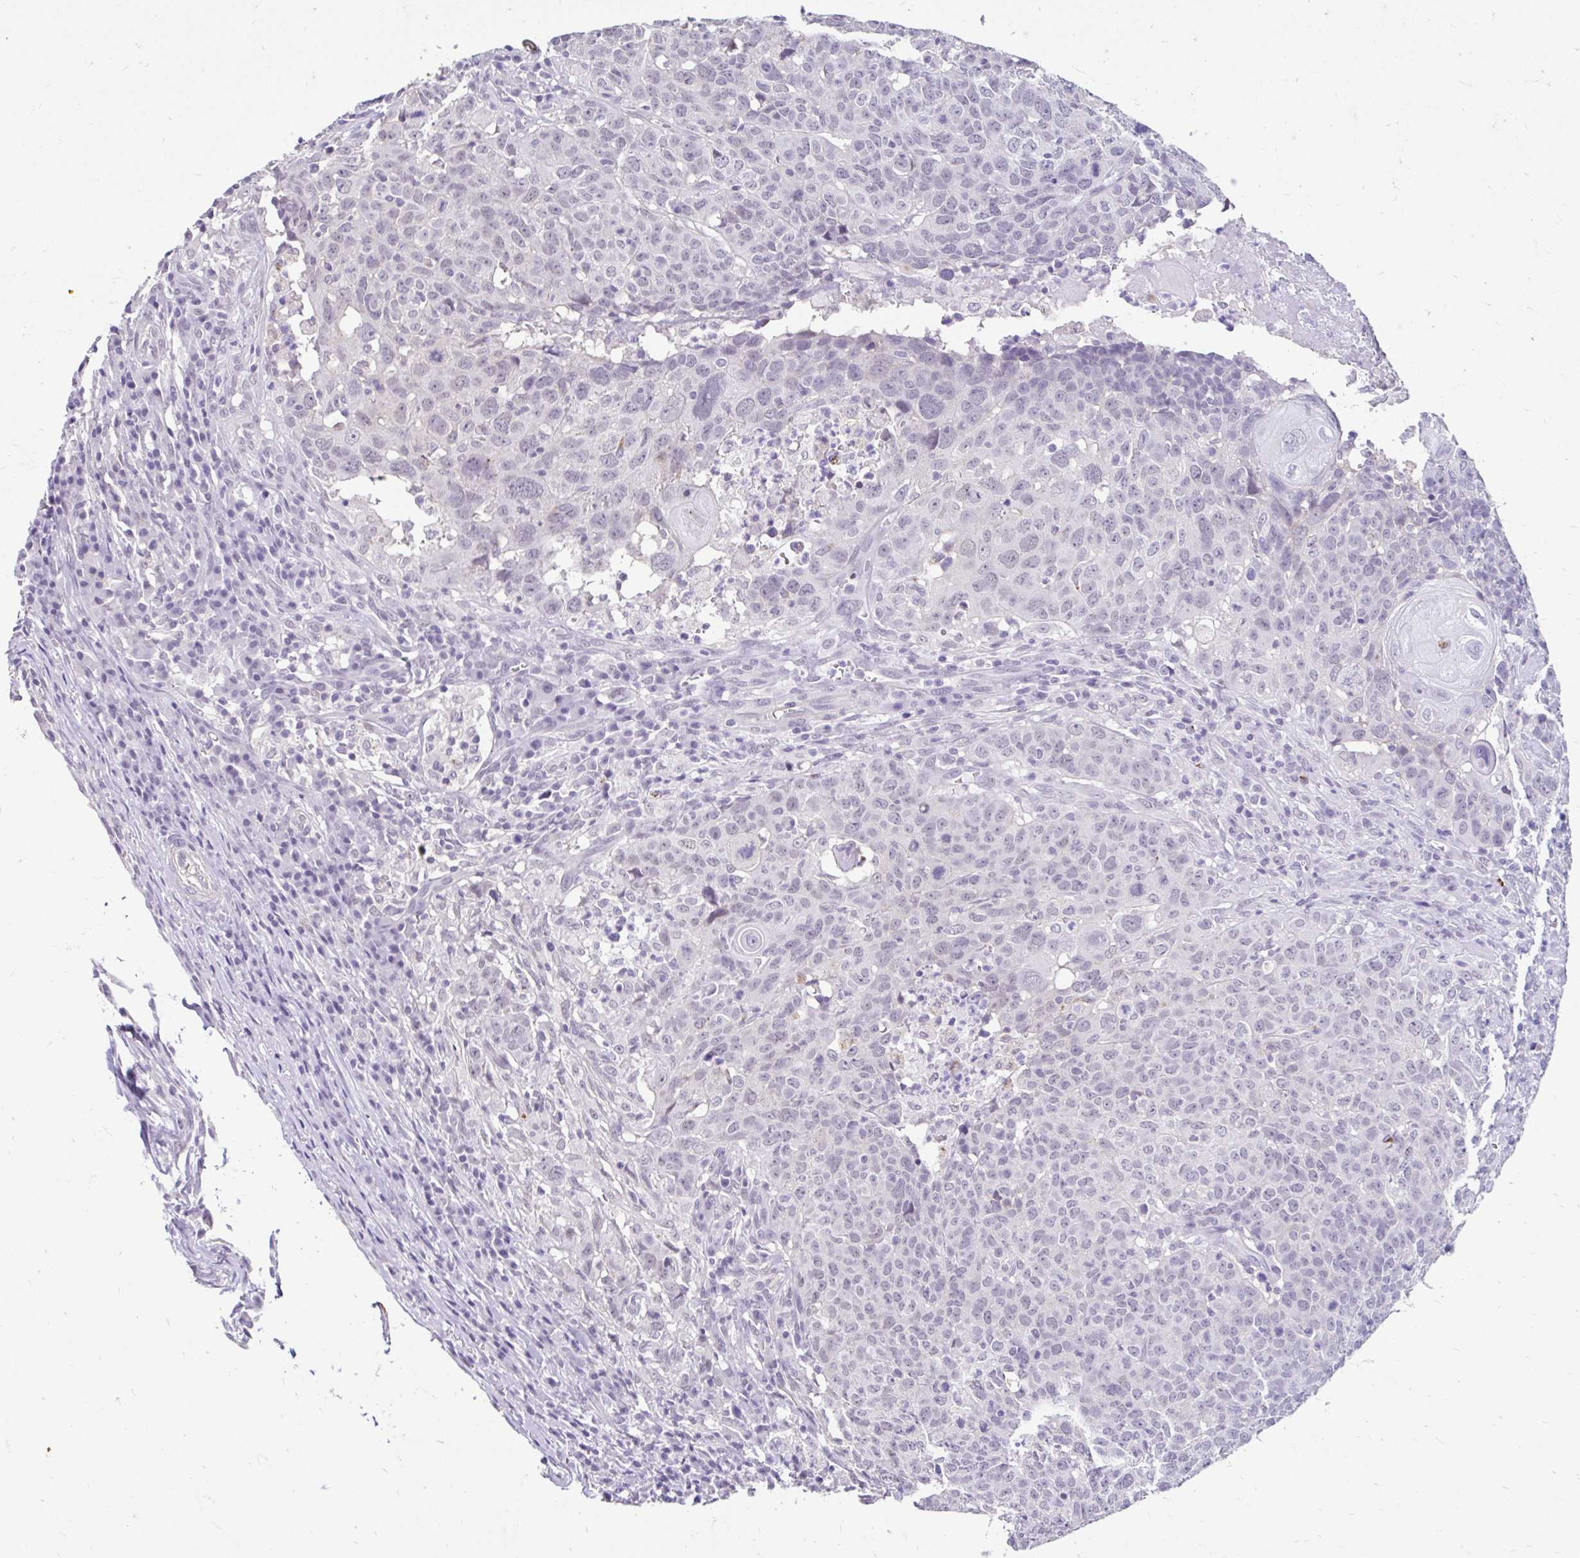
{"staining": {"intensity": "negative", "quantity": "none", "location": "none"}, "tissue": "head and neck cancer", "cell_type": "Tumor cells", "image_type": "cancer", "snomed": [{"axis": "morphology", "description": "Normal tissue, NOS"}, {"axis": "morphology", "description": "Squamous cell carcinoma, NOS"}, {"axis": "topography", "description": "Skeletal muscle"}, {"axis": "topography", "description": "Vascular tissue"}, {"axis": "topography", "description": "Peripheral nerve tissue"}, {"axis": "topography", "description": "Head-Neck"}], "caption": "A photomicrograph of human squamous cell carcinoma (head and neck) is negative for staining in tumor cells.", "gene": "DCAF17", "patient": {"sex": "male", "age": 66}}